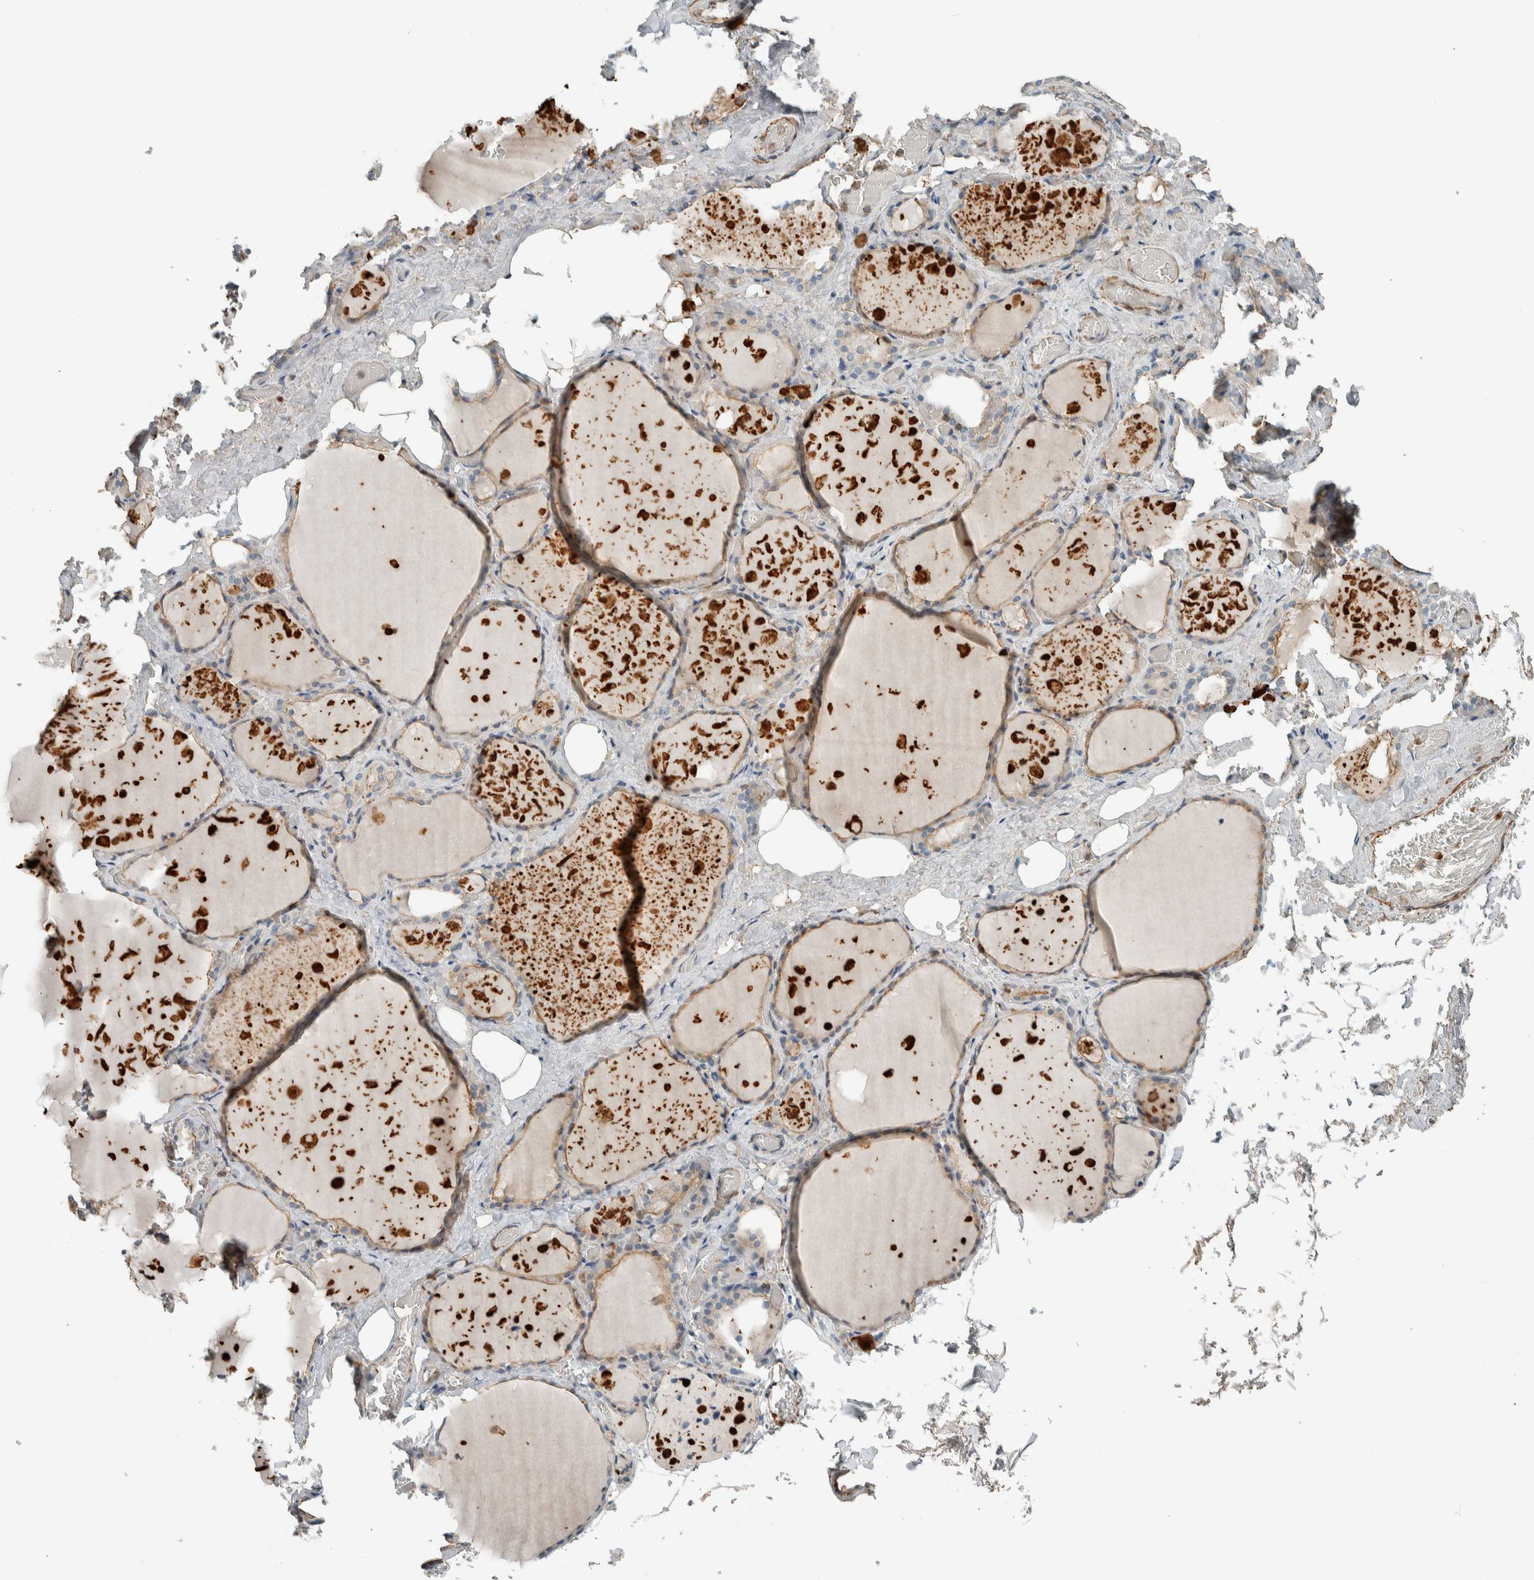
{"staining": {"intensity": "weak", "quantity": "25%-75%", "location": "cytoplasmic/membranous"}, "tissue": "thyroid gland", "cell_type": "Glandular cells", "image_type": "normal", "snomed": [{"axis": "morphology", "description": "Normal tissue, NOS"}, {"axis": "topography", "description": "Thyroid gland"}], "caption": "Benign thyroid gland displays weak cytoplasmic/membranous expression in about 25%-75% of glandular cells.", "gene": "CTBP2", "patient": {"sex": "male", "age": 61}}